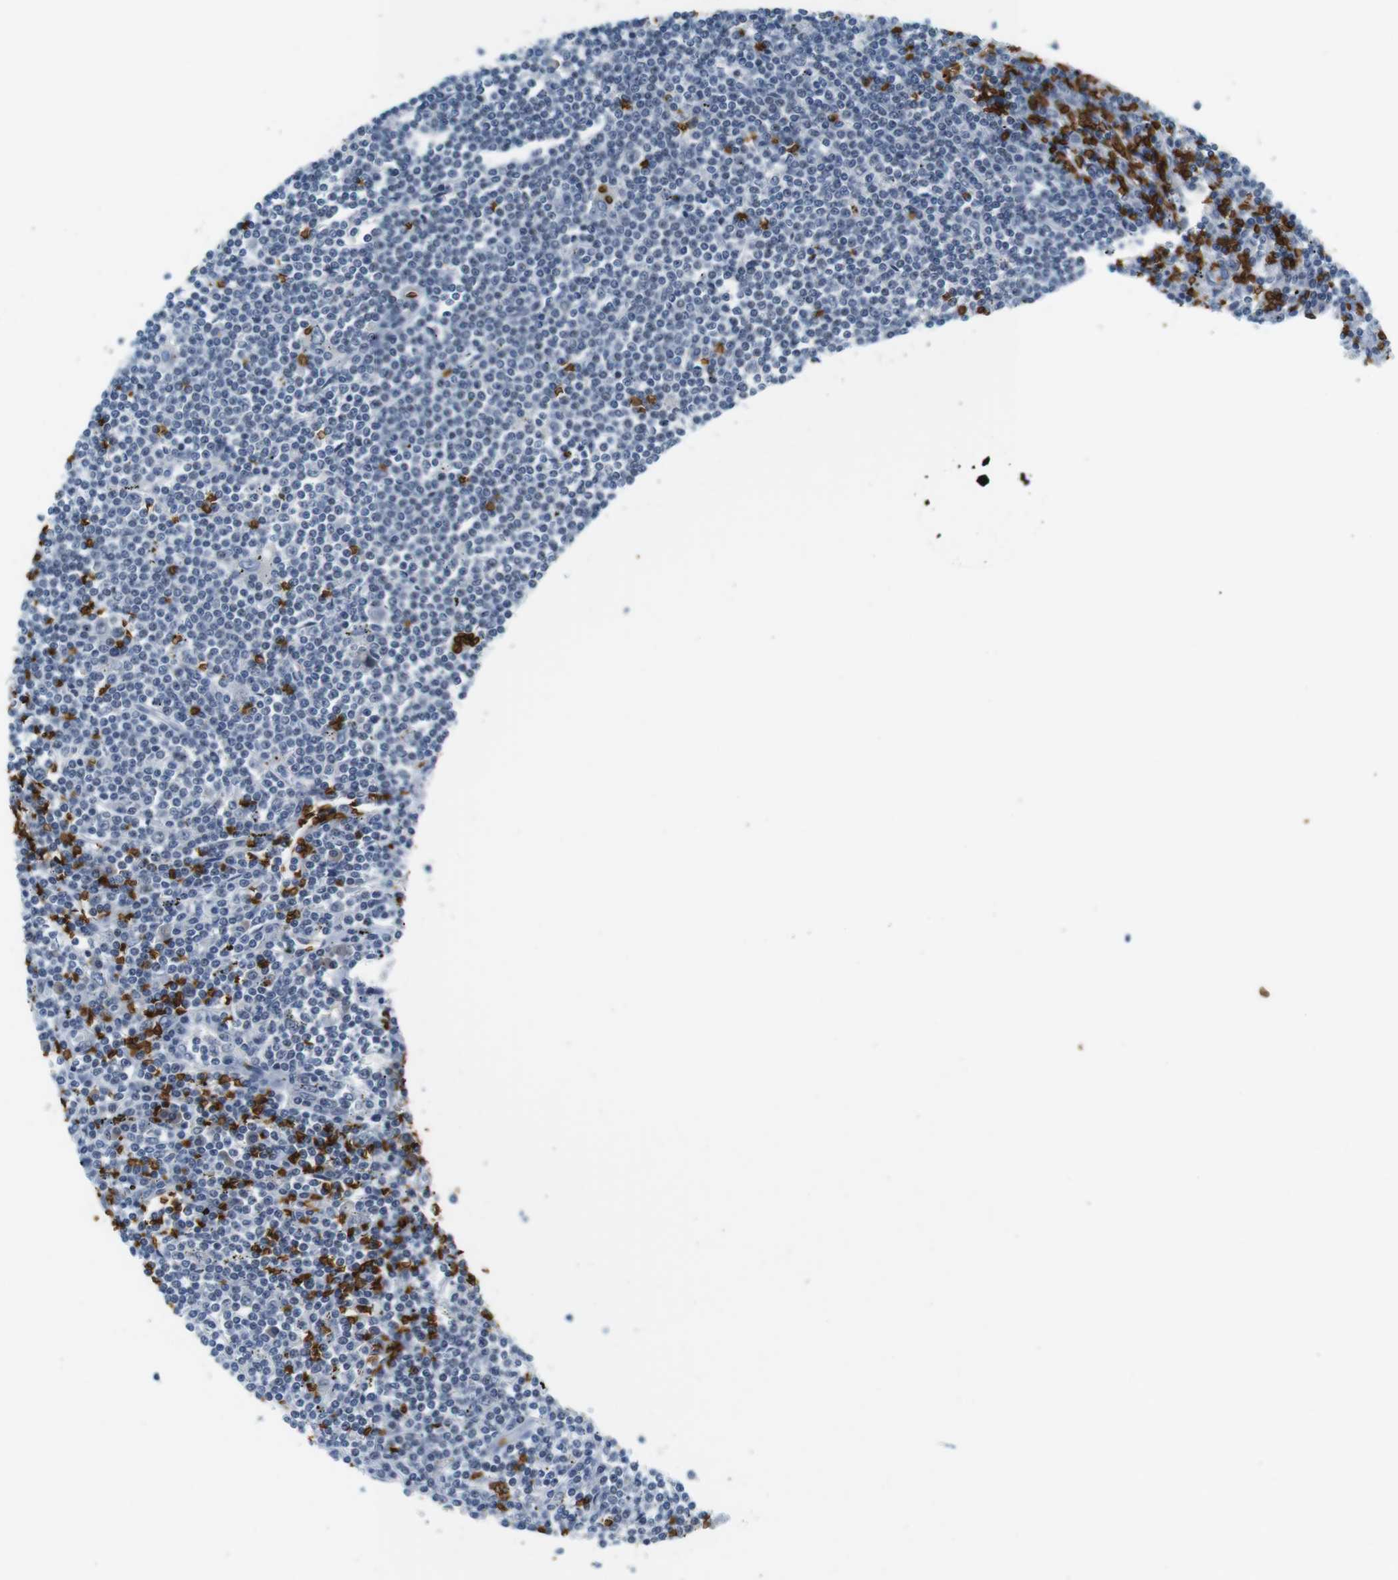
{"staining": {"intensity": "negative", "quantity": "none", "location": "none"}, "tissue": "lymphoma", "cell_type": "Tumor cells", "image_type": "cancer", "snomed": [{"axis": "morphology", "description": "Malignant lymphoma, non-Hodgkin's type, Low grade"}, {"axis": "topography", "description": "Spleen"}], "caption": "This is an immunohistochemistry histopathology image of human low-grade malignant lymphoma, non-Hodgkin's type. There is no positivity in tumor cells.", "gene": "SLC4A1", "patient": {"sex": "male", "age": 76}}